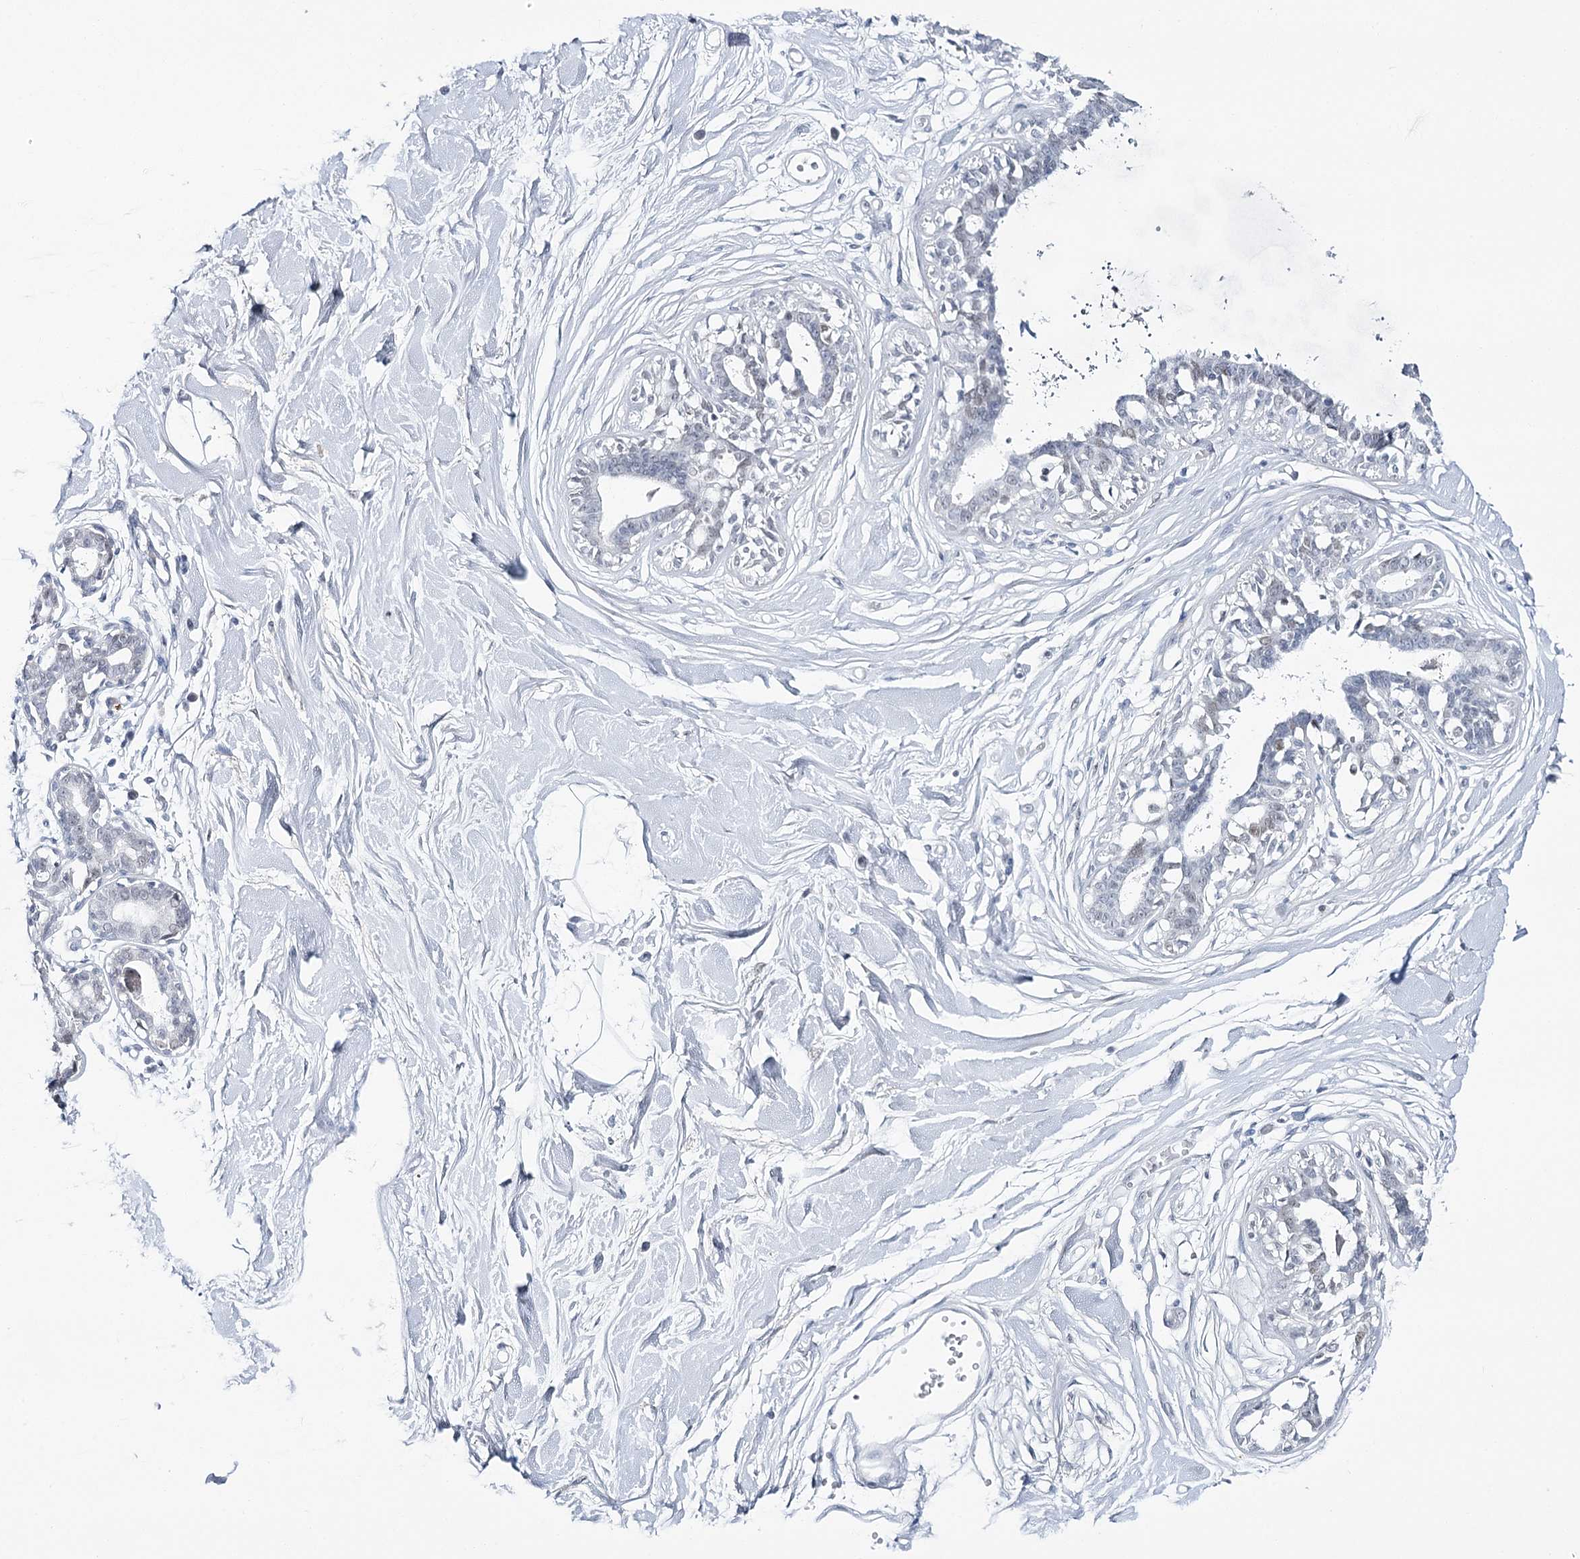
{"staining": {"intensity": "negative", "quantity": "none", "location": "none"}, "tissue": "breast", "cell_type": "Adipocytes", "image_type": "normal", "snomed": [{"axis": "morphology", "description": "Normal tissue, NOS"}, {"axis": "topography", "description": "Breast"}], "caption": "This micrograph is of unremarkable breast stained with immunohistochemistry (IHC) to label a protein in brown with the nuclei are counter-stained blue. There is no positivity in adipocytes. (DAB (3,3'-diaminobenzidine) IHC with hematoxylin counter stain).", "gene": "ZC3H8", "patient": {"sex": "female", "age": 45}}